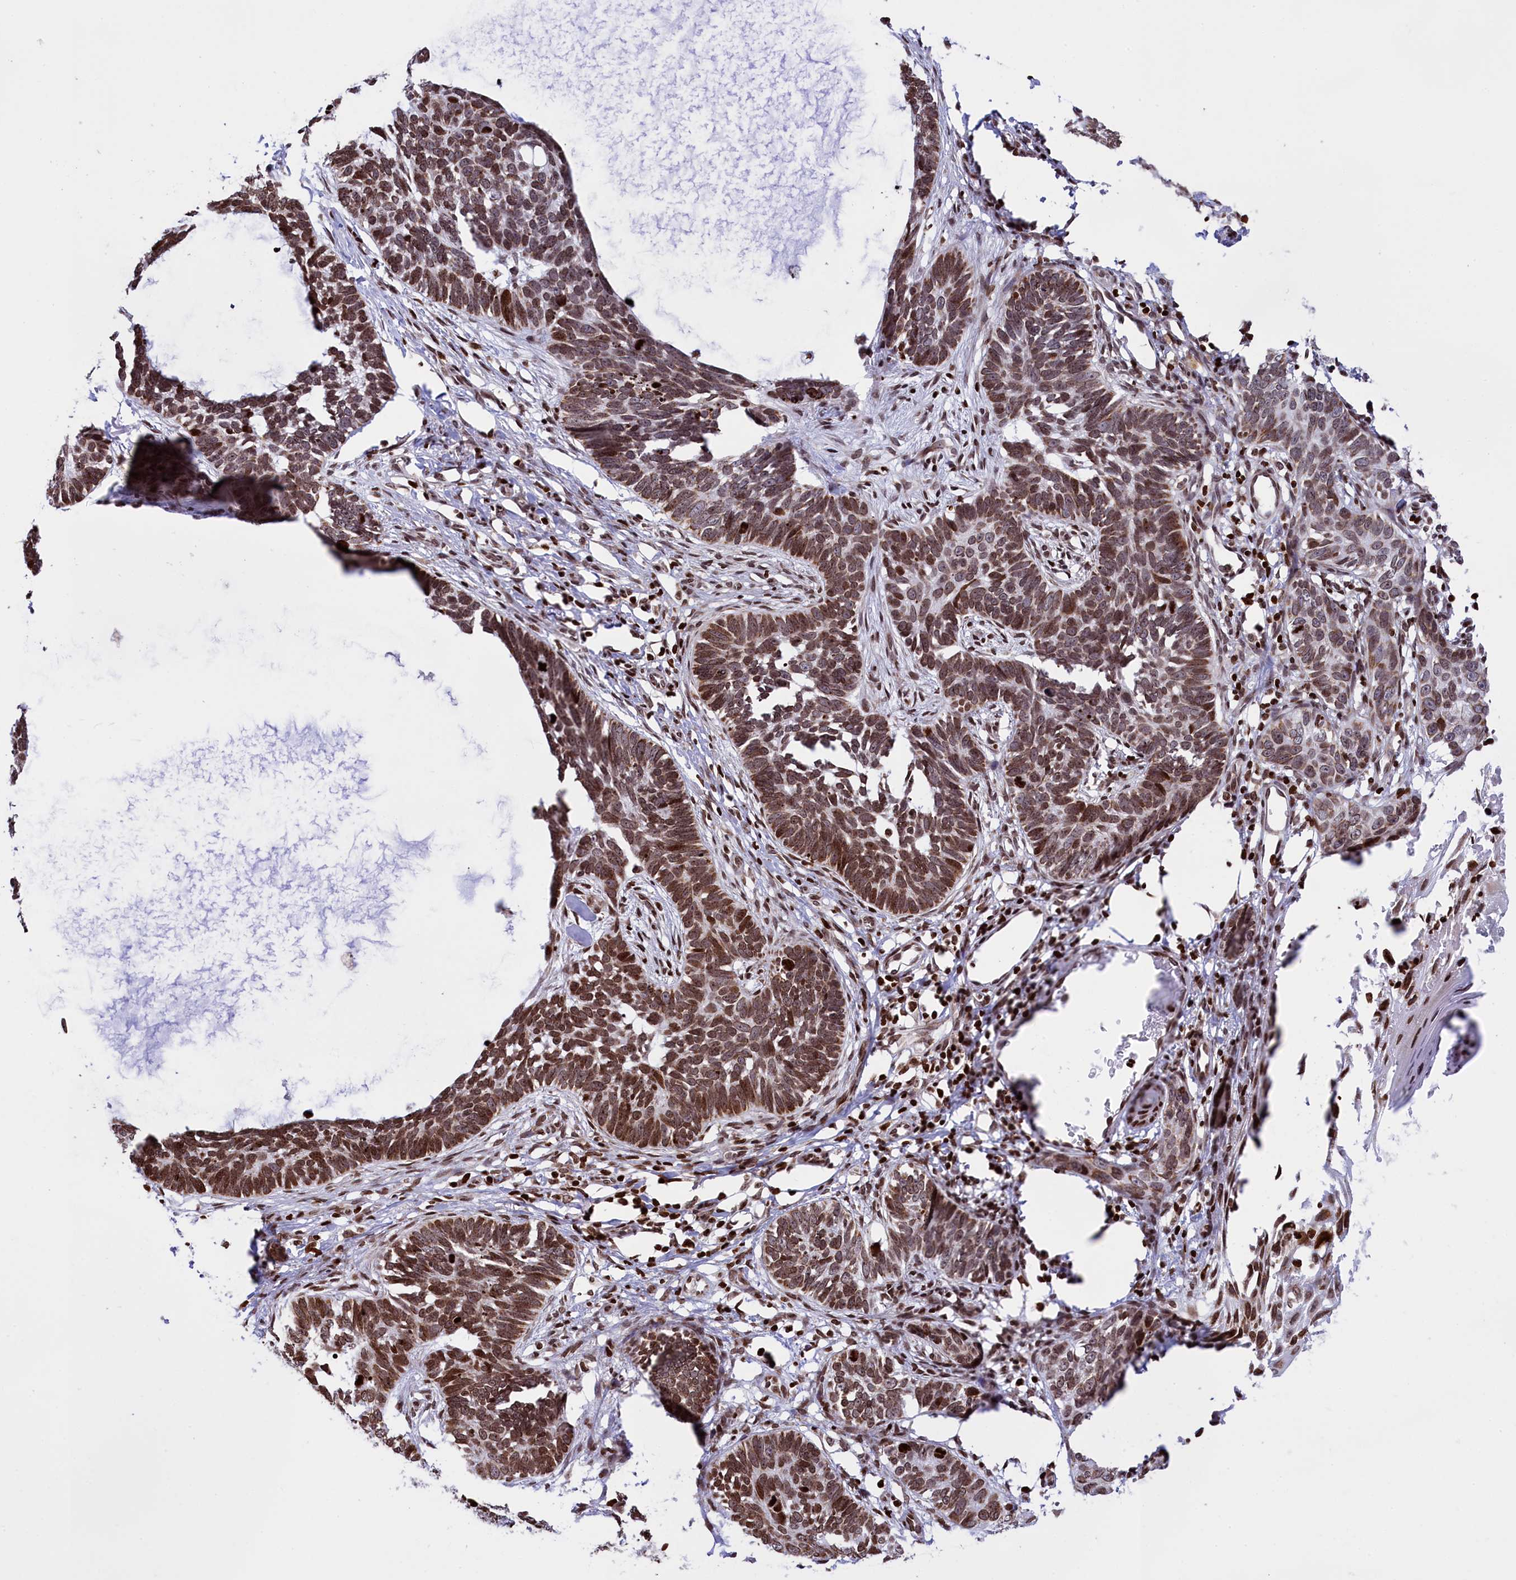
{"staining": {"intensity": "moderate", "quantity": ">75%", "location": "cytoplasmic/membranous,nuclear"}, "tissue": "skin cancer", "cell_type": "Tumor cells", "image_type": "cancer", "snomed": [{"axis": "morphology", "description": "Normal tissue, NOS"}, {"axis": "morphology", "description": "Basal cell carcinoma"}, {"axis": "topography", "description": "Skin"}], "caption": "Immunohistochemical staining of human skin cancer demonstrates moderate cytoplasmic/membranous and nuclear protein staining in approximately >75% of tumor cells.", "gene": "TIMM29", "patient": {"sex": "male", "age": 77}}